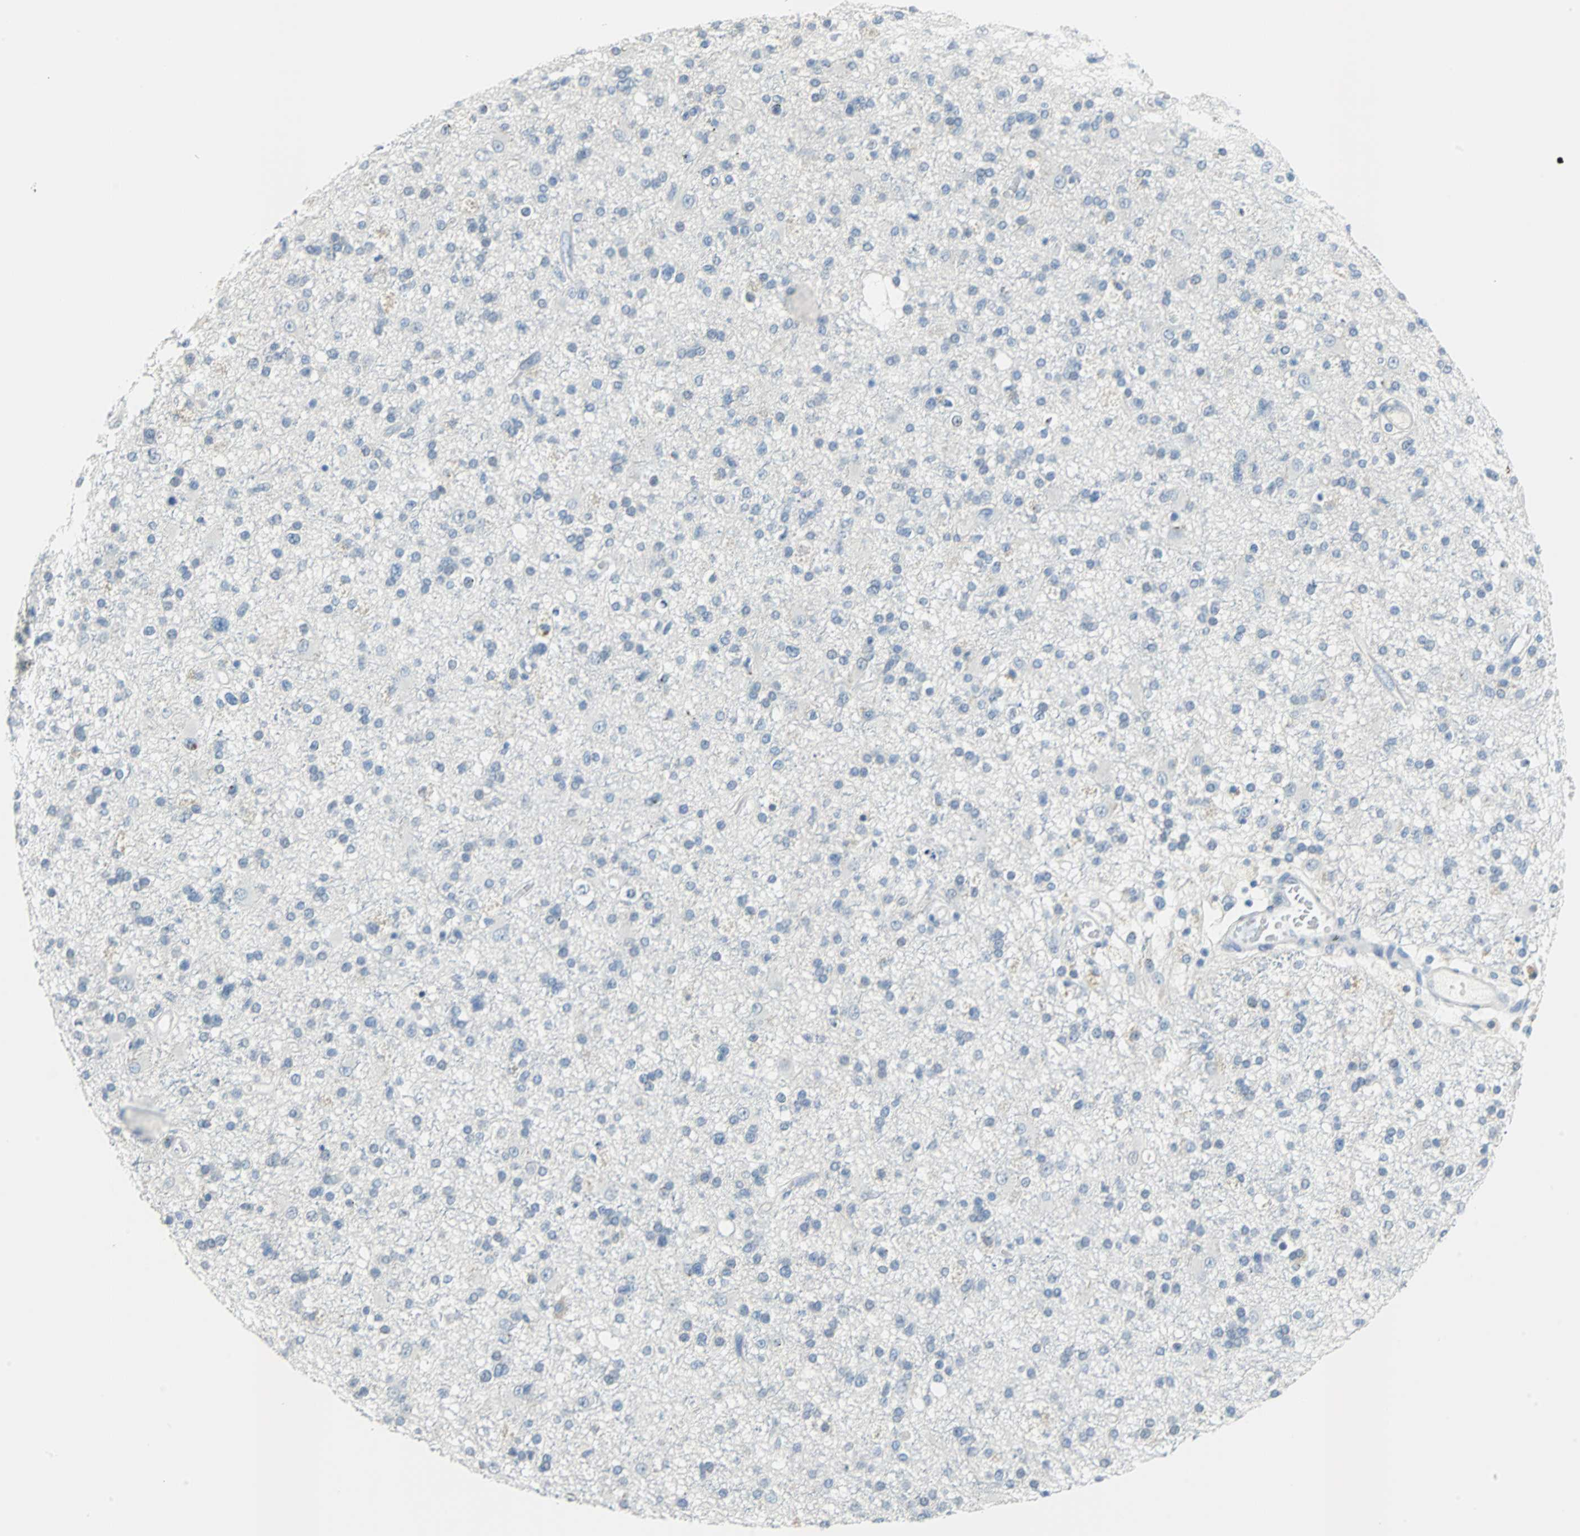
{"staining": {"intensity": "negative", "quantity": "none", "location": "none"}, "tissue": "glioma", "cell_type": "Tumor cells", "image_type": "cancer", "snomed": [{"axis": "morphology", "description": "Glioma, malignant, High grade"}, {"axis": "topography", "description": "Brain"}], "caption": "The immunohistochemistry histopathology image has no significant expression in tumor cells of glioma tissue.", "gene": "MUC7", "patient": {"sex": "male", "age": 33}}